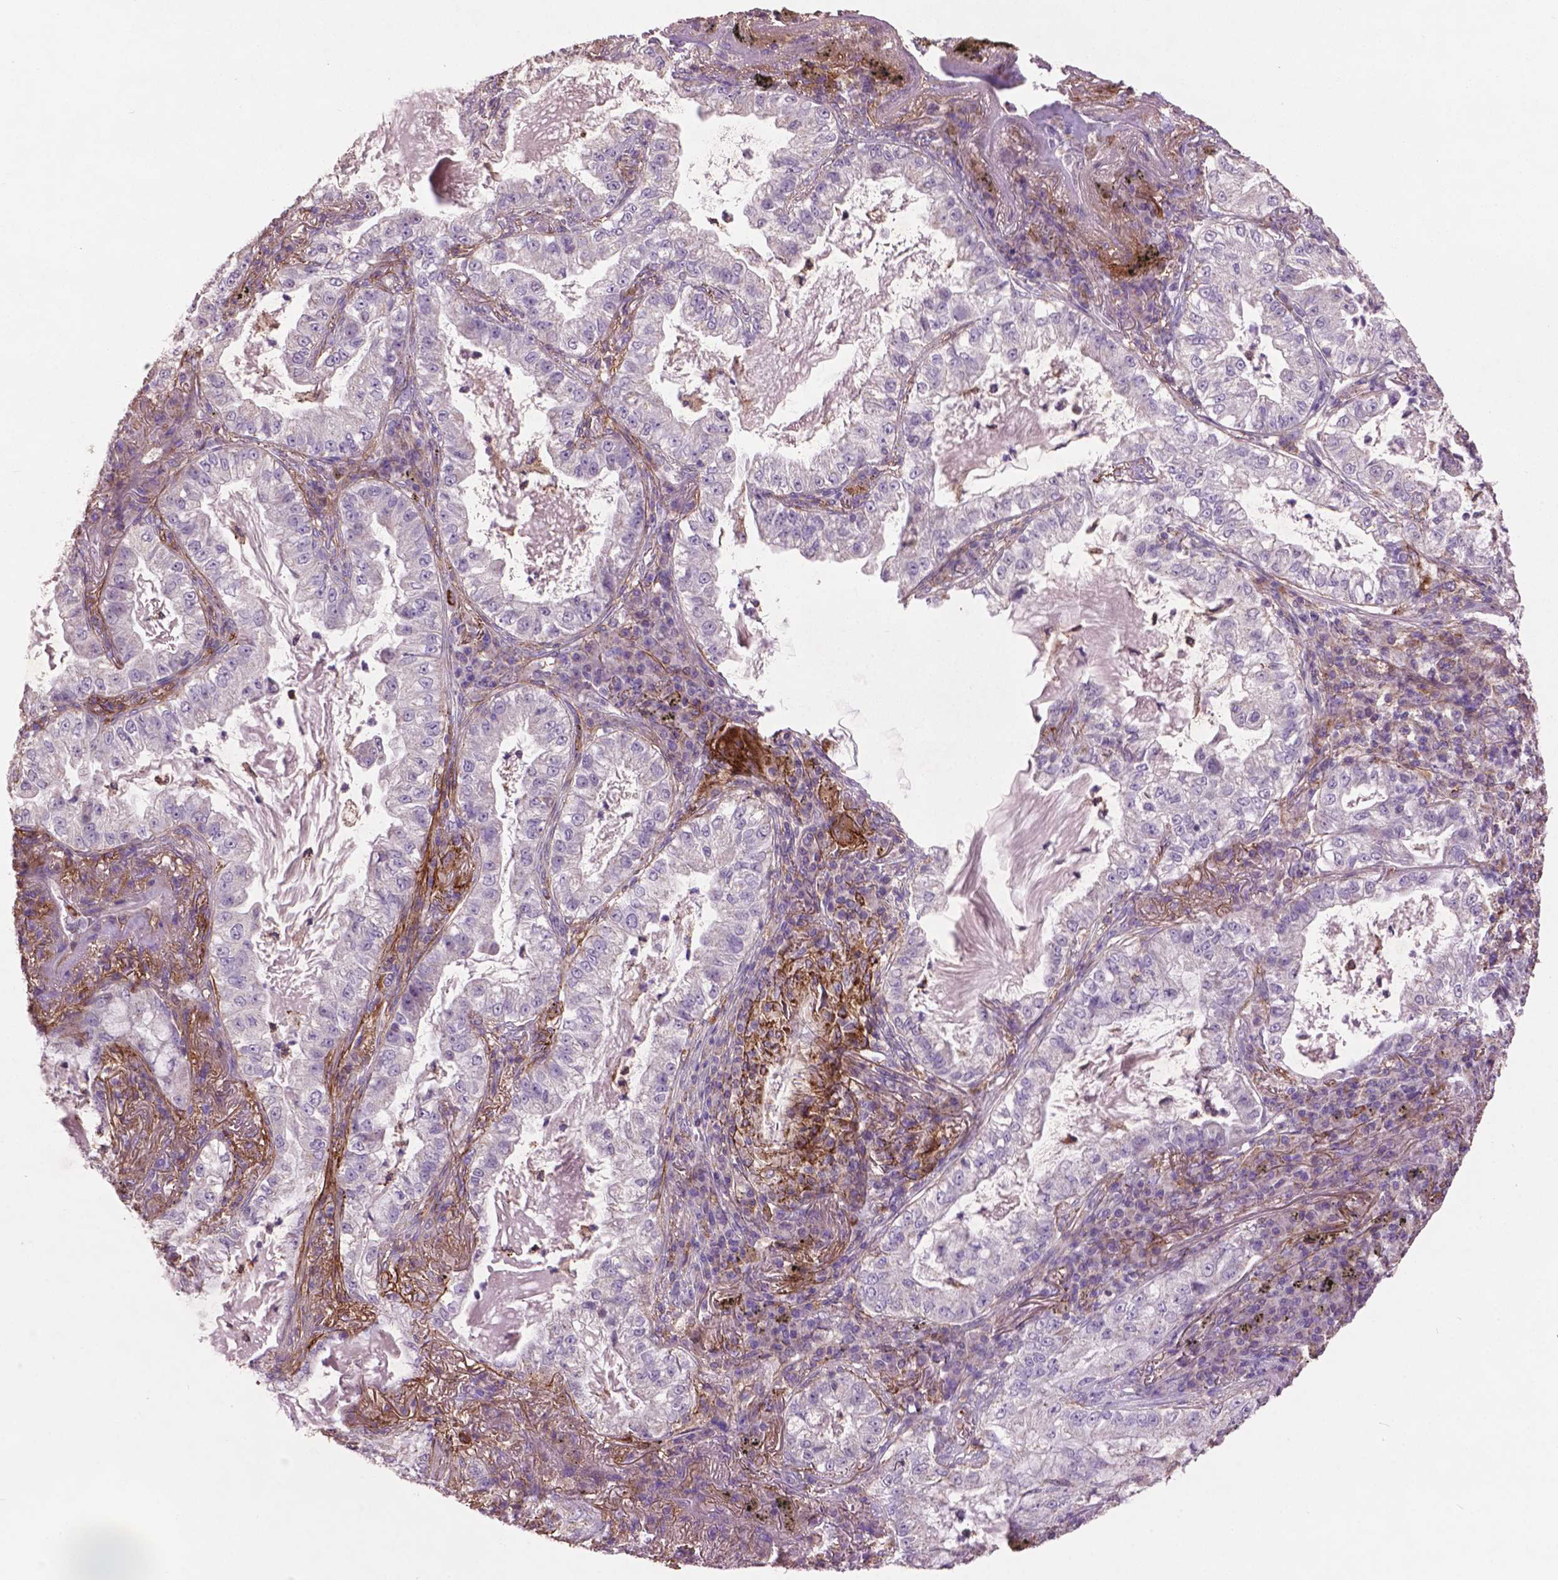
{"staining": {"intensity": "negative", "quantity": "none", "location": "none"}, "tissue": "lung cancer", "cell_type": "Tumor cells", "image_type": "cancer", "snomed": [{"axis": "morphology", "description": "Adenocarcinoma, NOS"}, {"axis": "topography", "description": "Lung"}], "caption": "There is no significant staining in tumor cells of lung cancer (adenocarcinoma).", "gene": "LRRC3C", "patient": {"sex": "female", "age": 73}}